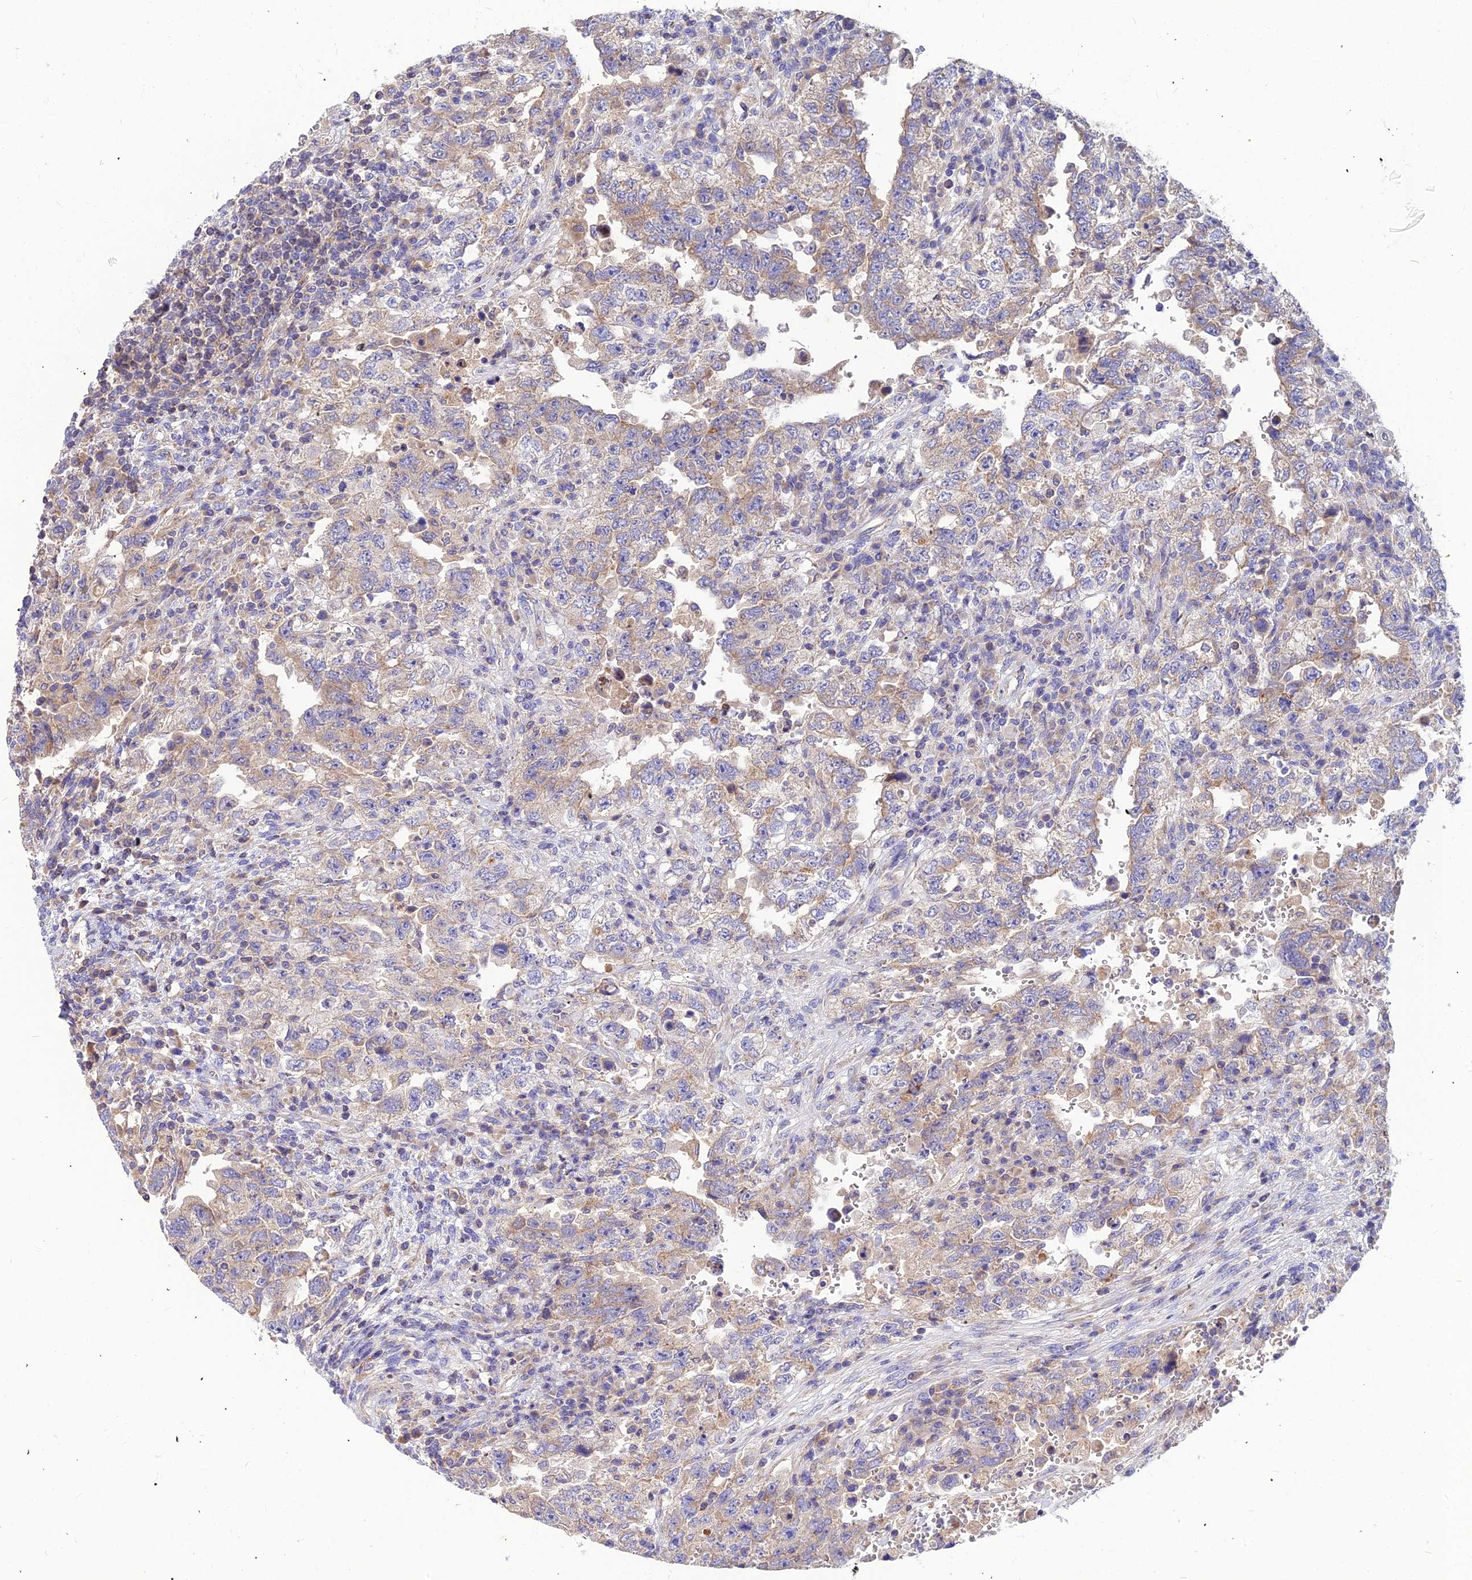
{"staining": {"intensity": "weak", "quantity": "<25%", "location": "cytoplasmic/membranous"}, "tissue": "testis cancer", "cell_type": "Tumor cells", "image_type": "cancer", "snomed": [{"axis": "morphology", "description": "Carcinoma, Embryonal, NOS"}, {"axis": "topography", "description": "Testis"}], "caption": "Immunohistochemistry (IHC) image of human testis cancer (embryonal carcinoma) stained for a protein (brown), which demonstrates no expression in tumor cells.", "gene": "ASPHD1", "patient": {"sex": "male", "age": 26}}